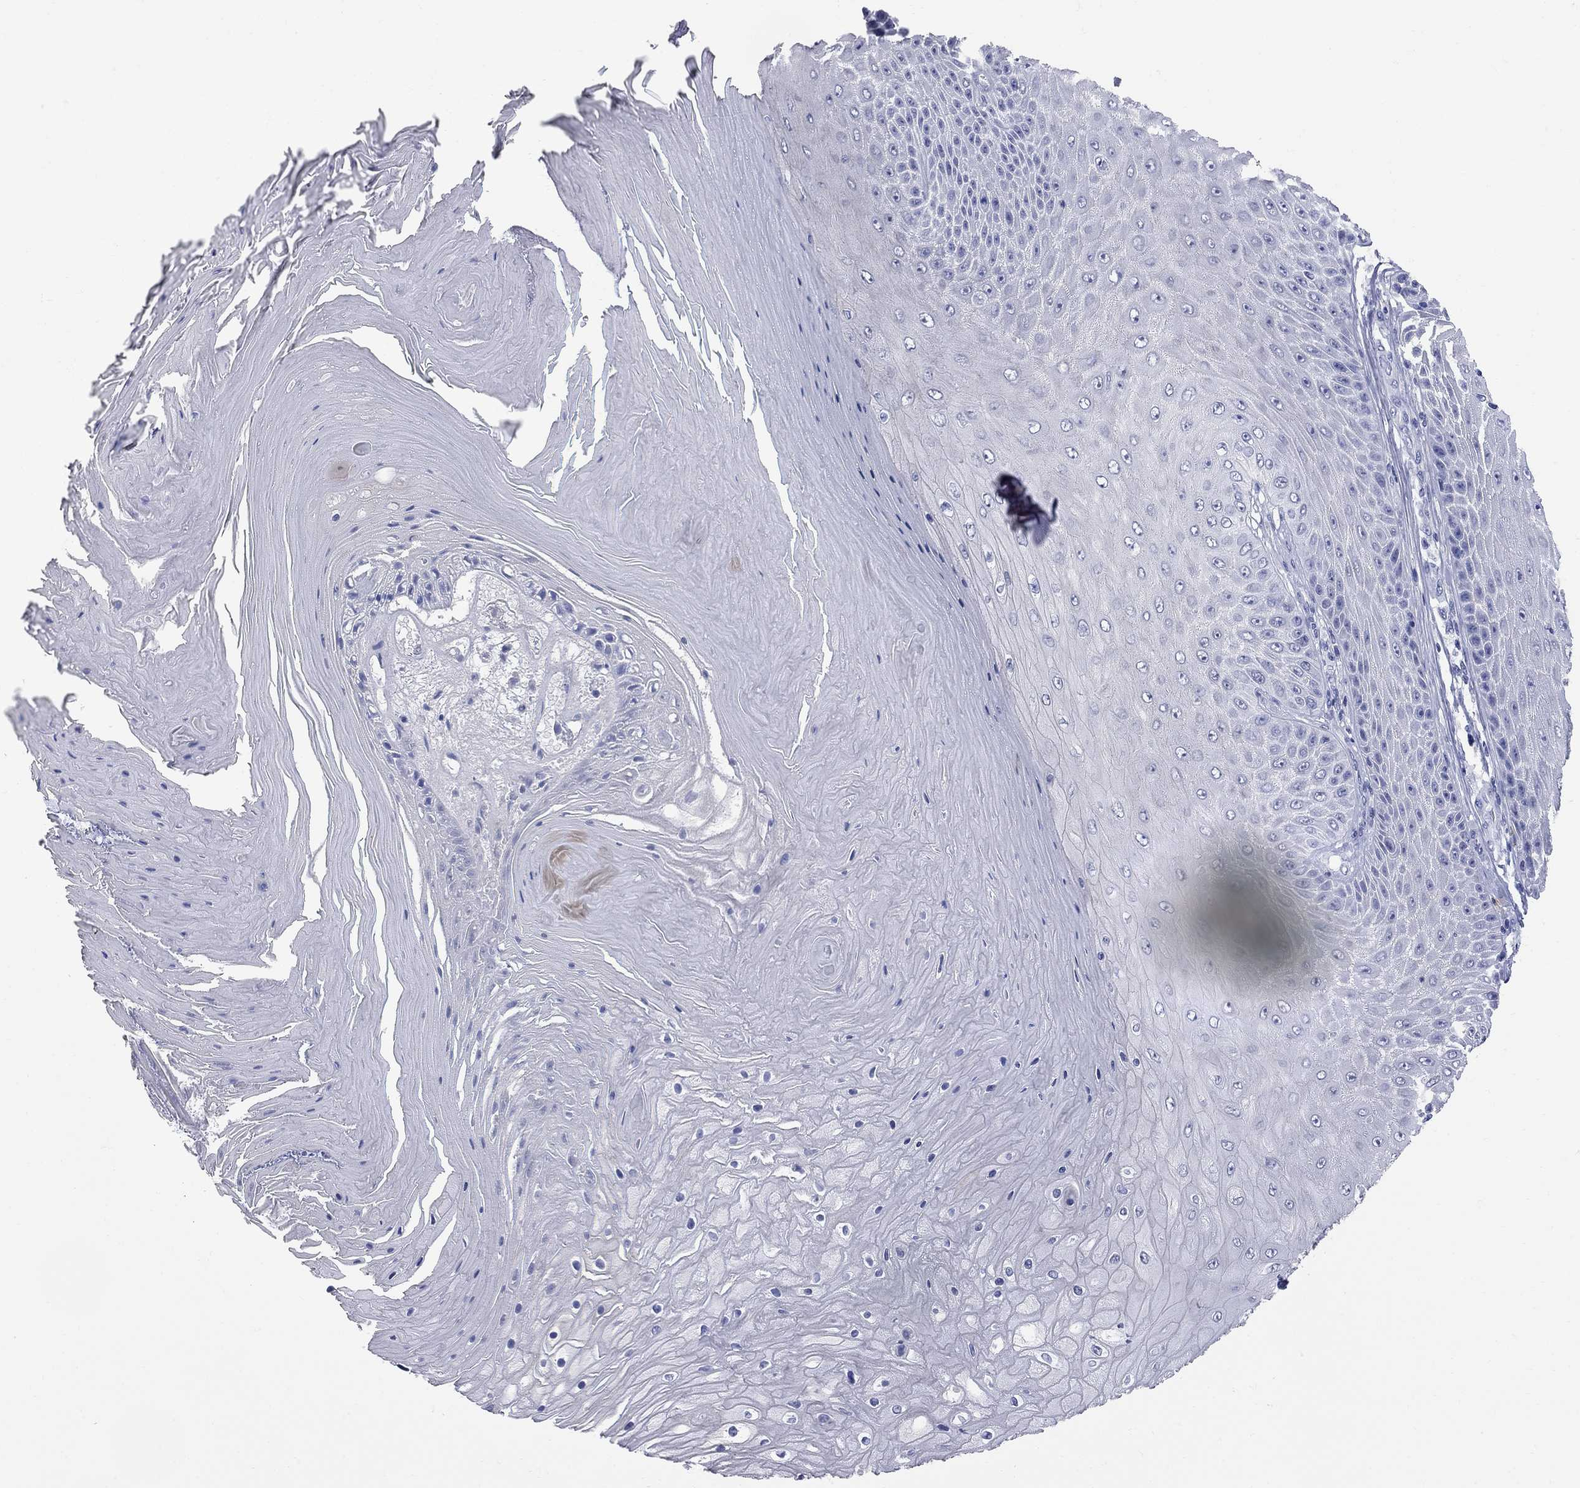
{"staining": {"intensity": "negative", "quantity": "none", "location": "none"}, "tissue": "skin cancer", "cell_type": "Tumor cells", "image_type": "cancer", "snomed": [{"axis": "morphology", "description": "Squamous cell carcinoma, NOS"}, {"axis": "topography", "description": "Skin"}], "caption": "An immunohistochemistry (IHC) micrograph of skin cancer is shown. There is no staining in tumor cells of skin cancer.", "gene": "FAM221B", "patient": {"sex": "male", "age": 62}}